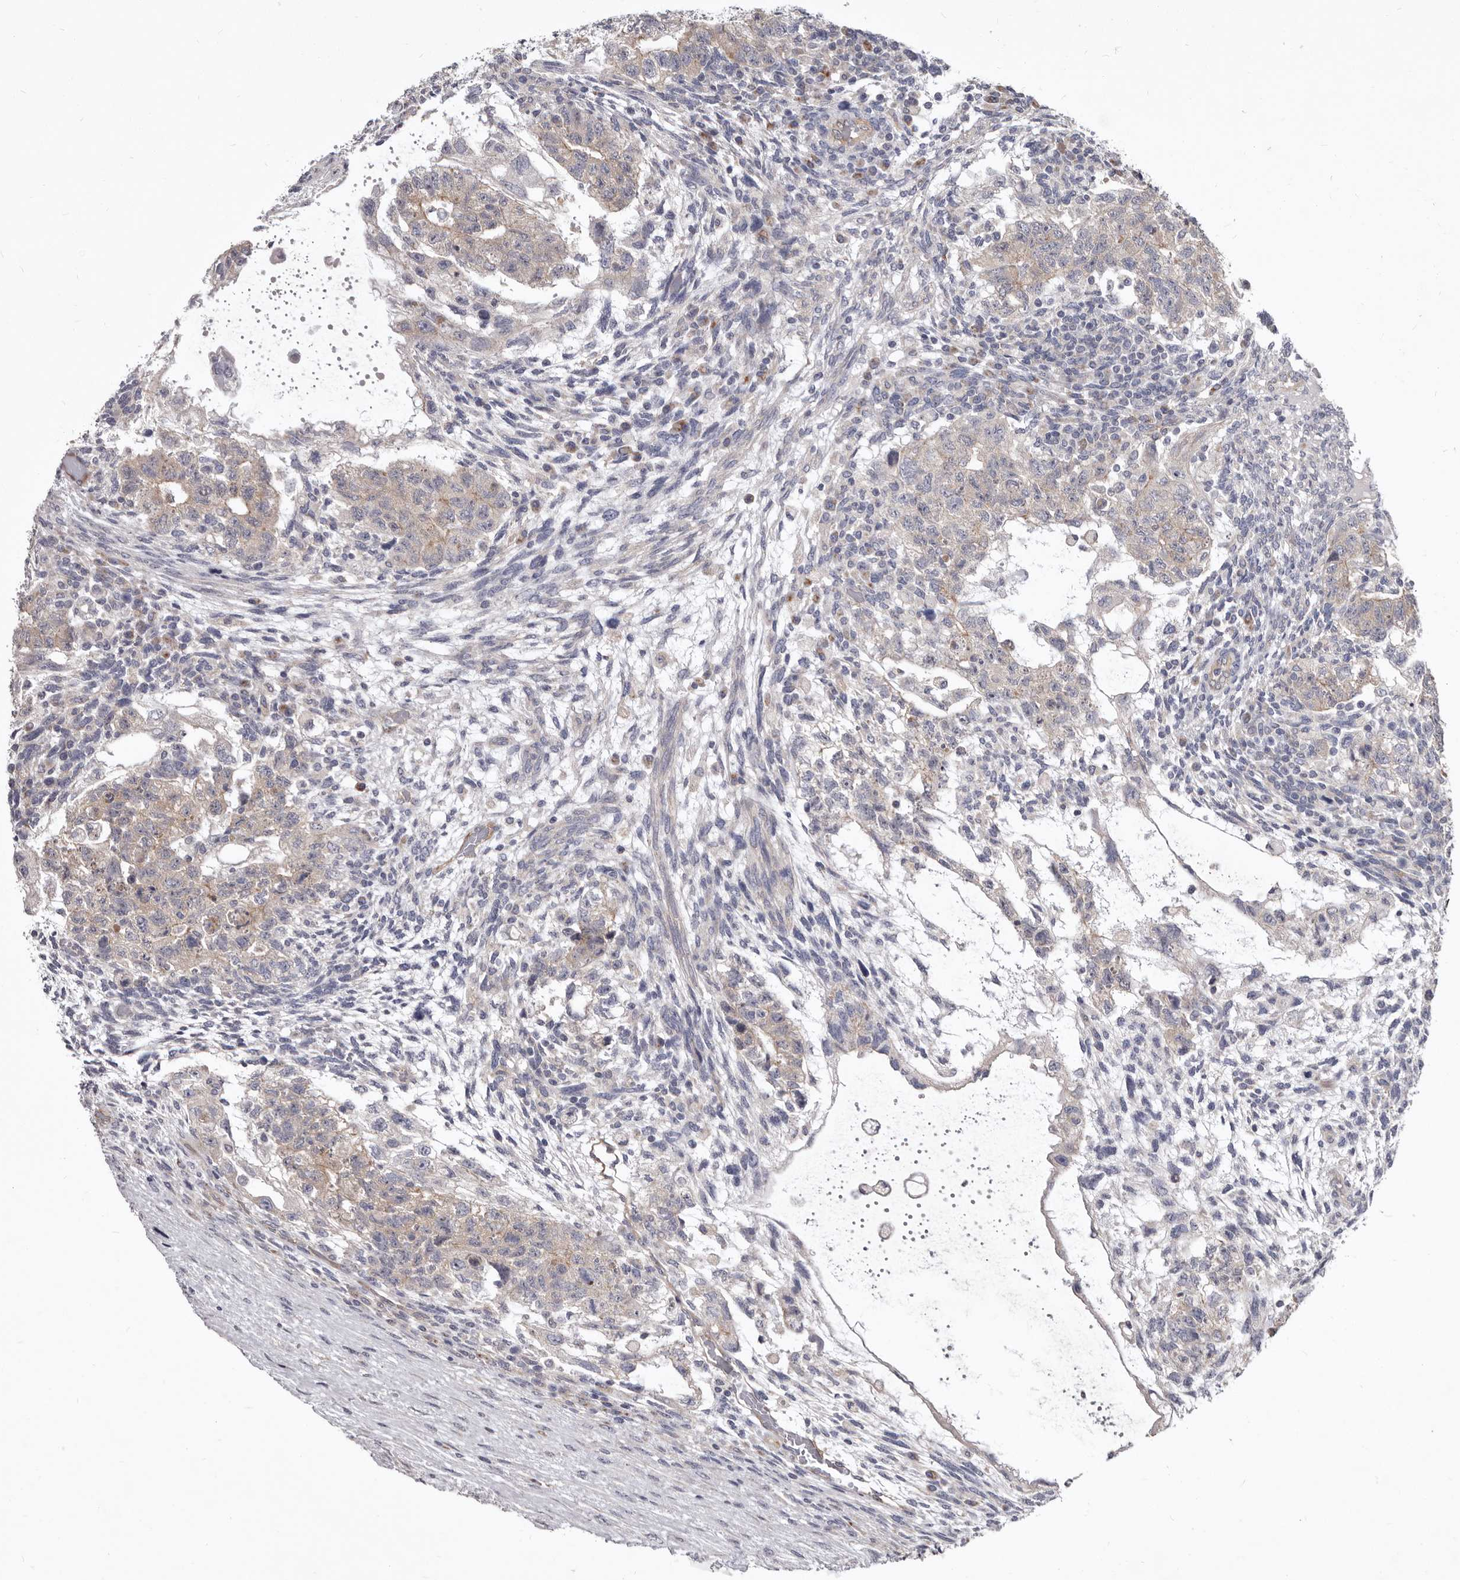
{"staining": {"intensity": "weak", "quantity": ">75%", "location": "cytoplasmic/membranous"}, "tissue": "testis cancer", "cell_type": "Tumor cells", "image_type": "cancer", "snomed": [{"axis": "morphology", "description": "Normal tissue, NOS"}, {"axis": "morphology", "description": "Carcinoma, Embryonal, NOS"}, {"axis": "topography", "description": "Testis"}], "caption": "Immunohistochemistry photomicrograph of neoplastic tissue: human testis cancer stained using immunohistochemistry shows low levels of weak protein expression localized specifically in the cytoplasmic/membranous of tumor cells, appearing as a cytoplasmic/membranous brown color.", "gene": "FMO2", "patient": {"sex": "male", "age": 36}}